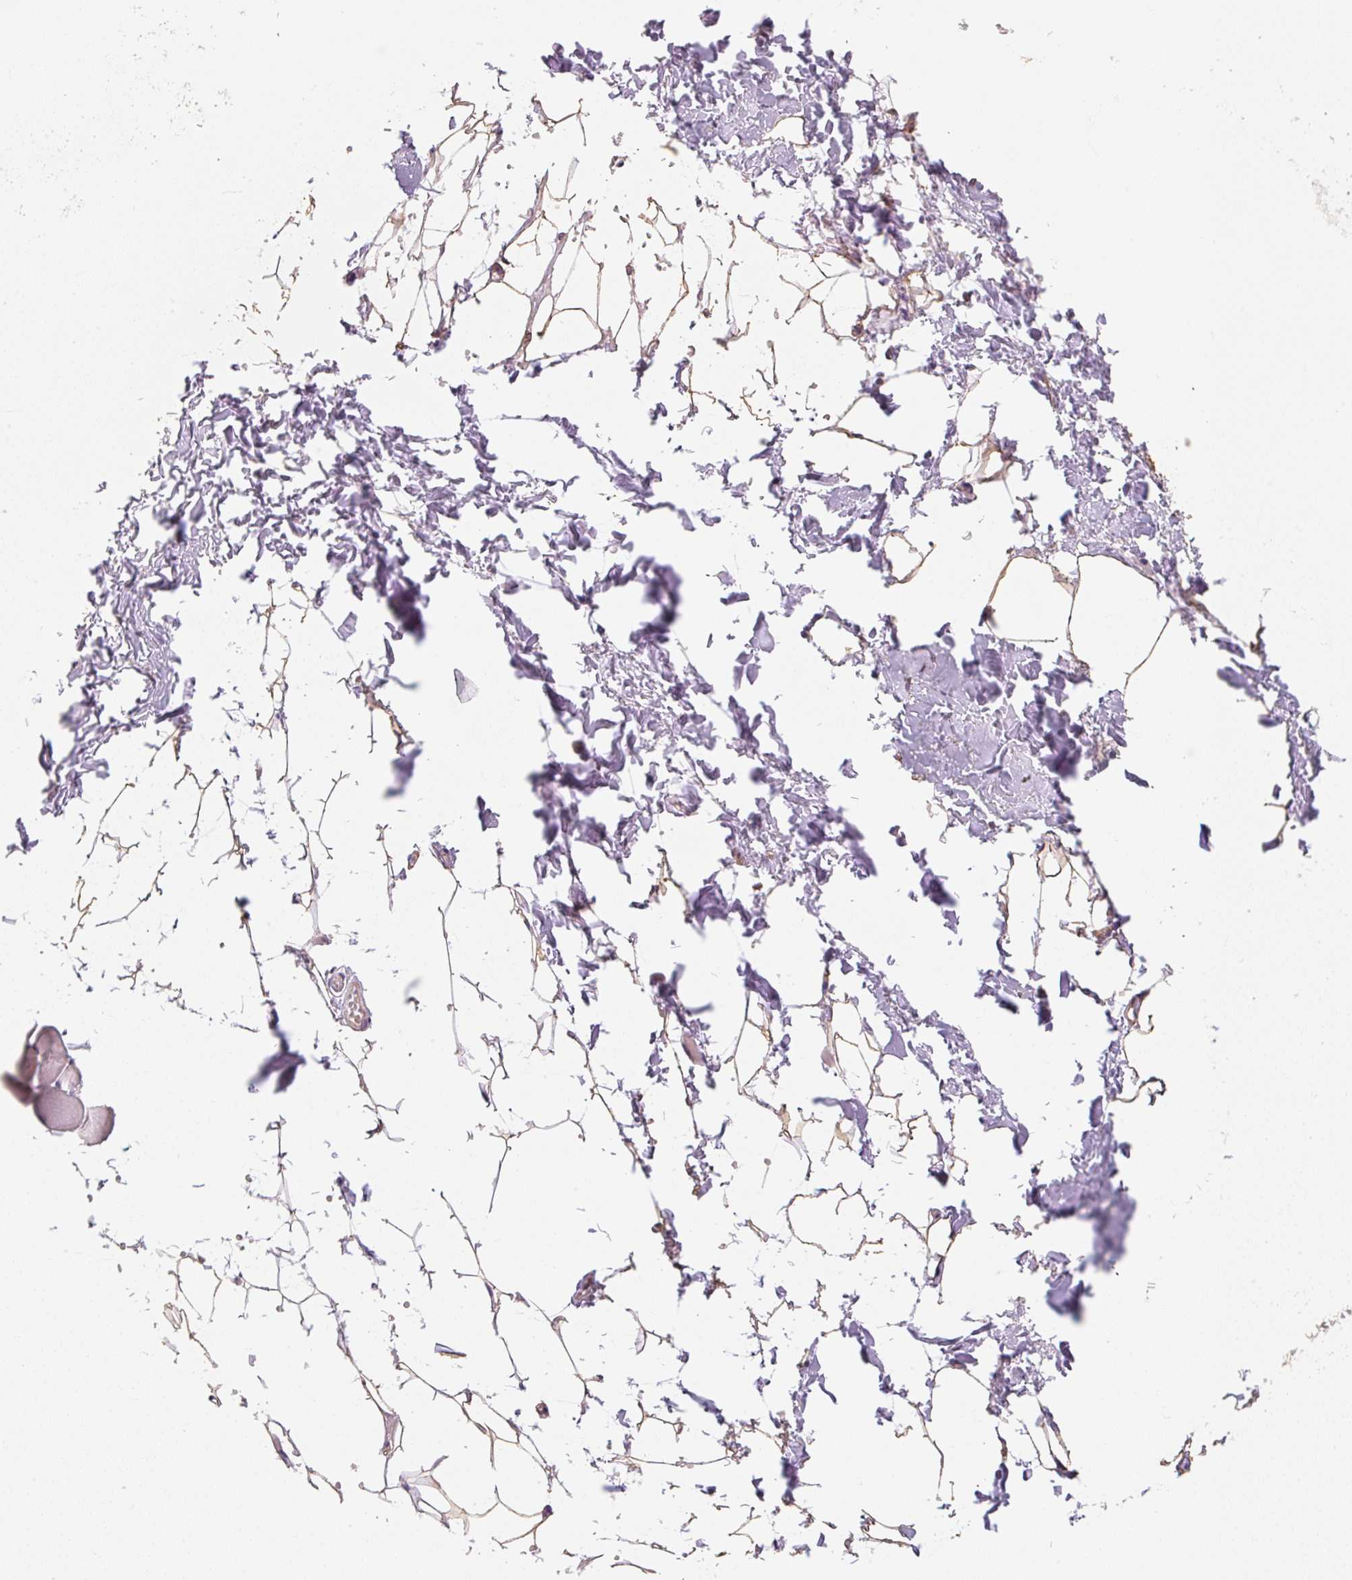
{"staining": {"intensity": "weak", "quantity": ">75%", "location": "cytoplasmic/membranous"}, "tissue": "adipose tissue", "cell_type": "Adipocytes", "image_type": "normal", "snomed": [{"axis": "morphology", "description": "Normal tissue, NOS"}, {"axis": "topography", "description": "Skin"}, {"axis": "topography", "description": "Peripheral nerve tissue"}], "caption": "Benign adipose tissue was stained to show a protein in brown. There is low levels of weak cytoplasmic/membranous positivity in about >75% of adipocytes.", "gene": "MBOAT7", "patient": {"sex": "female", "age": 56}}